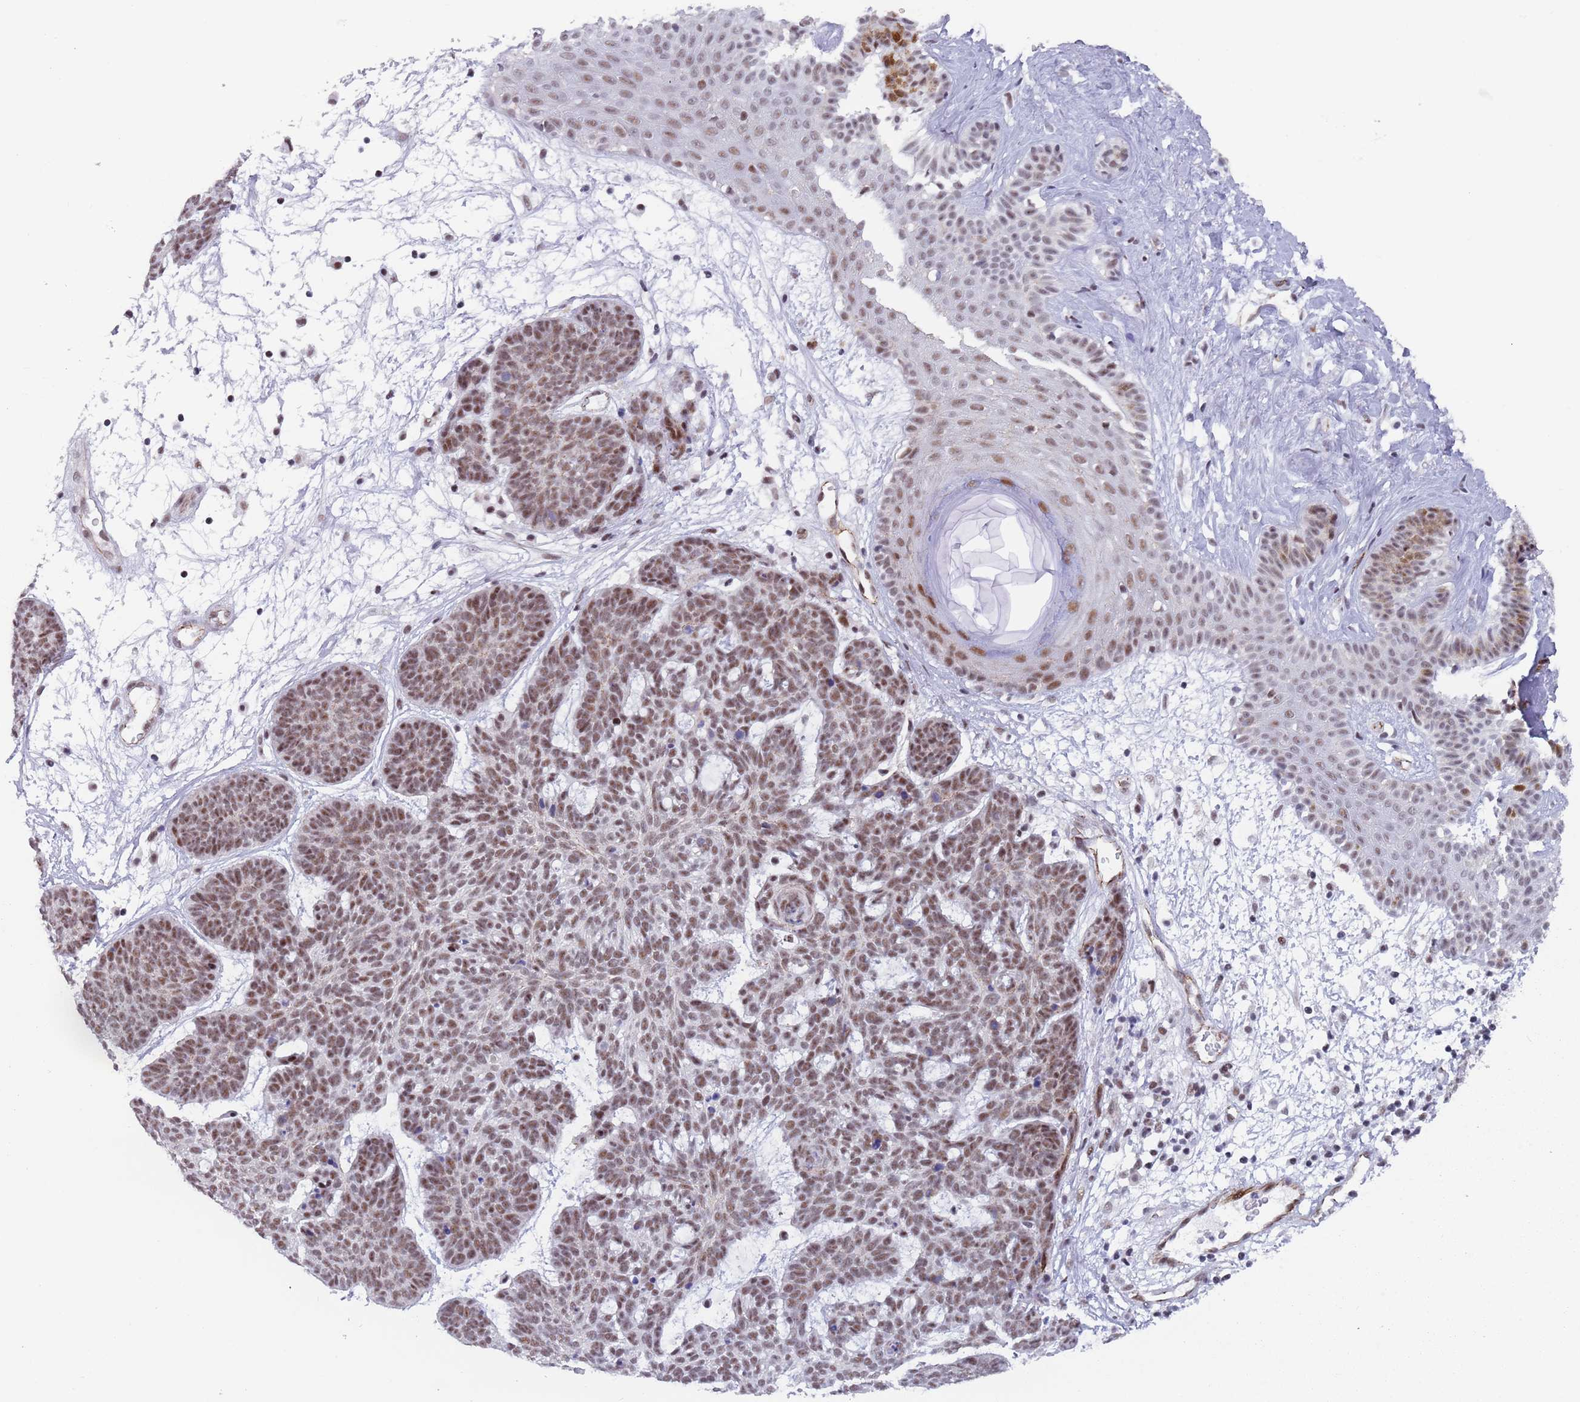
{"staining": {"intensity": "moderate", "quantity": ">75%", "location": "nuclear"}, "tissue": "skin cancer", "cell_type": "Tumor cells", "image_type": "cancer", "snomed": [{"axis": "morphology", "description": "Basal cell carcinoma"}, {"axis": "topography", "description": "Skin"}], "caption": "High-magnification brightfield microscopy of skin cancer stained with DAB (3,3'-diaminobenzidine) (brown) and counterstained with hematoxylin (blue). tumor cells exhibit moderate nuclear expression is identified in approximately>75% of cells.", "gene": "OR5A2", "patient": {"sex": "female", "age": 89}}